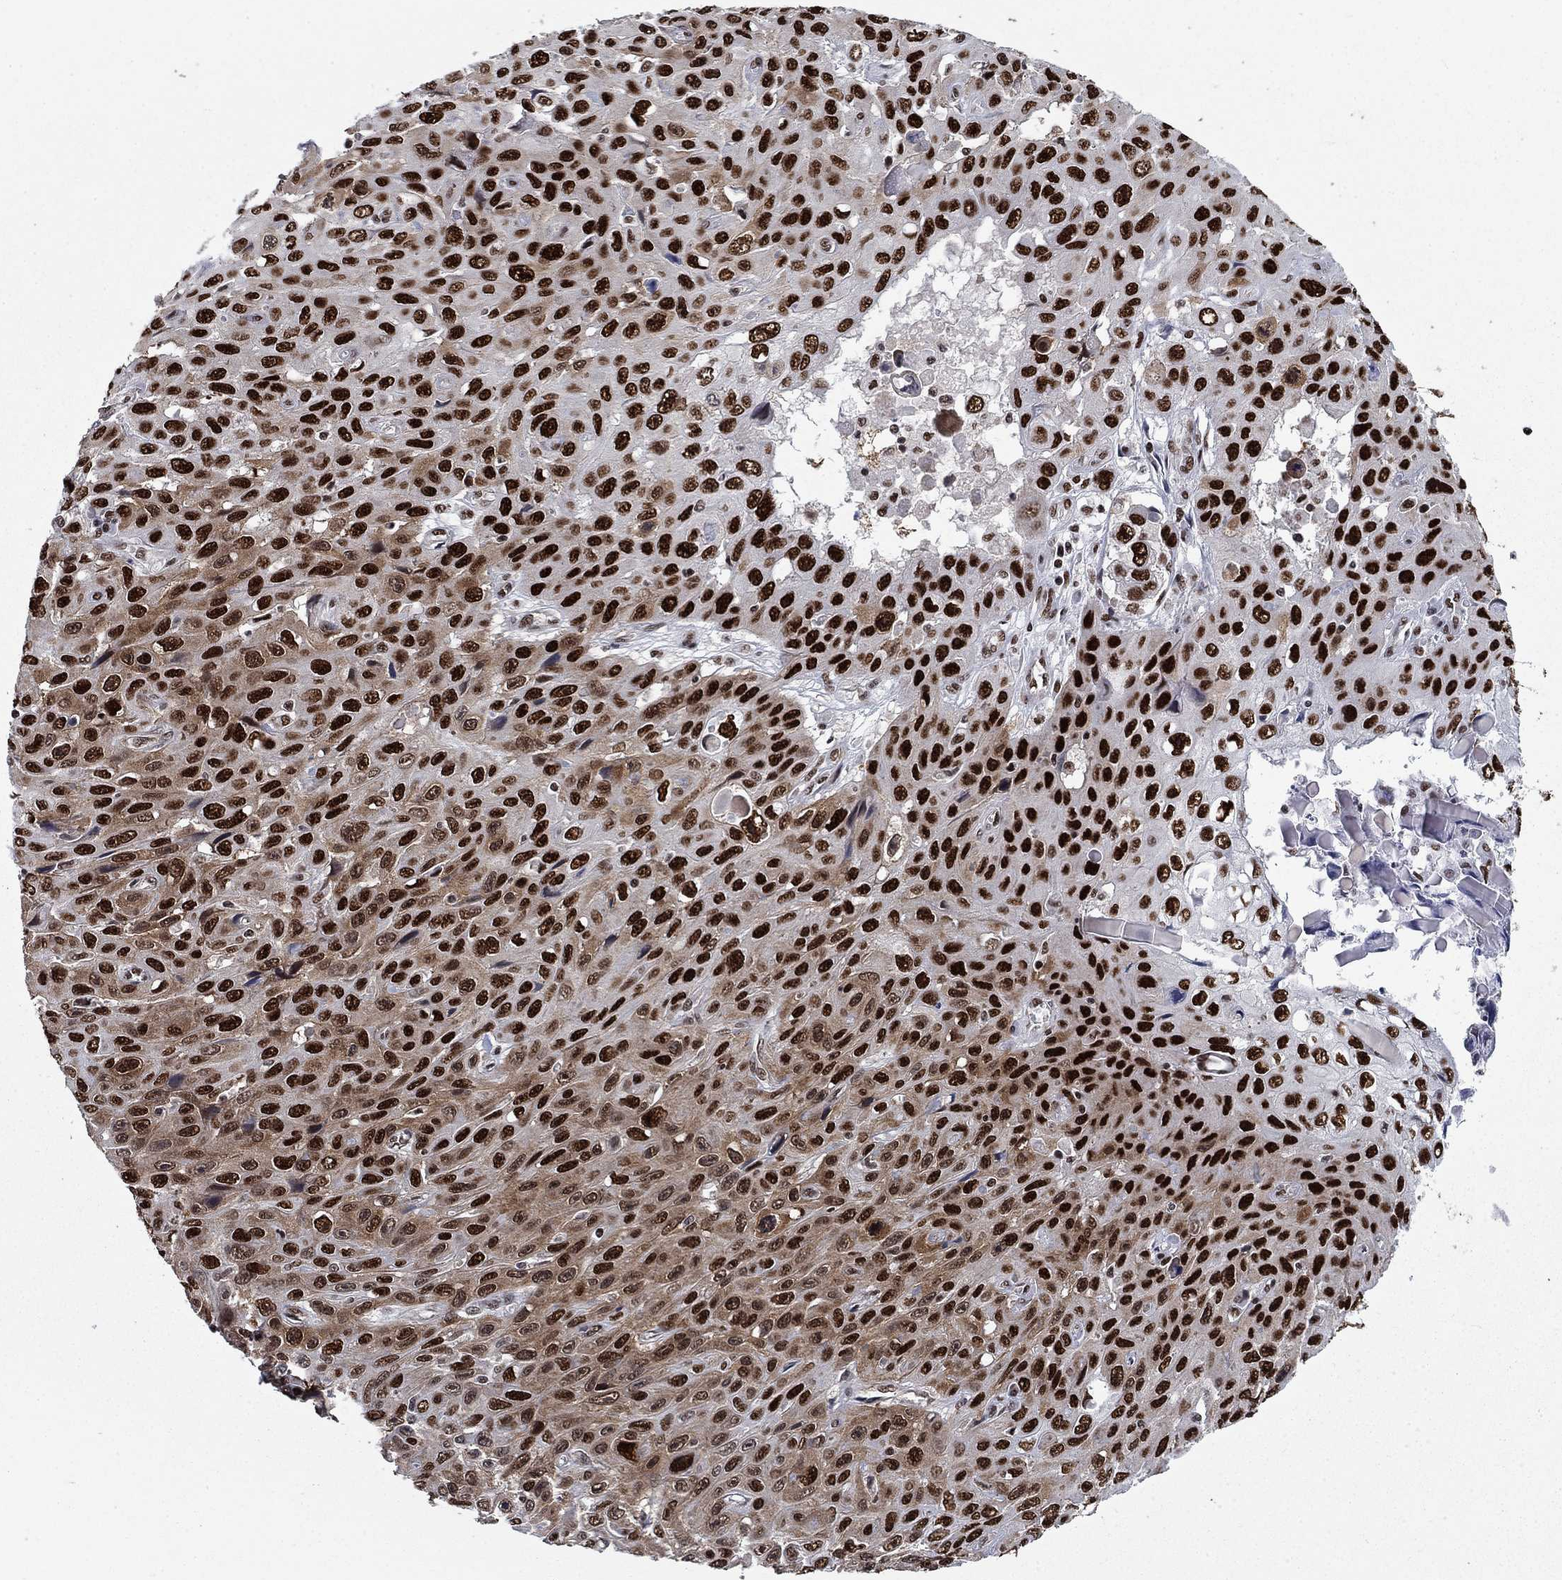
{"staining": {"intensity": "strong", "quantity": ">75%", "location": "nuclear"}, "tissue": "skin cancer", "cell_type": "Tumor cells", "image_type": "cancer", "snomed": [{"axis": "morphology", "description": "Squamous cell carcinoma, NOS"}, {"axis": "topography", "description": "Skin"}], "caption": "High-magnification brightfield microscopy of skin squamous cell carcinoma stained with DAB (3,3'-diaminobenzidine) (brown) and counterstained with hematoxylin (blue). tumor cells exhibit strong nuclear staining is appreciated in approximately>75% of cells.", "gene": "RPRD1B", "patient": {"sex": "male", "age": 82}}